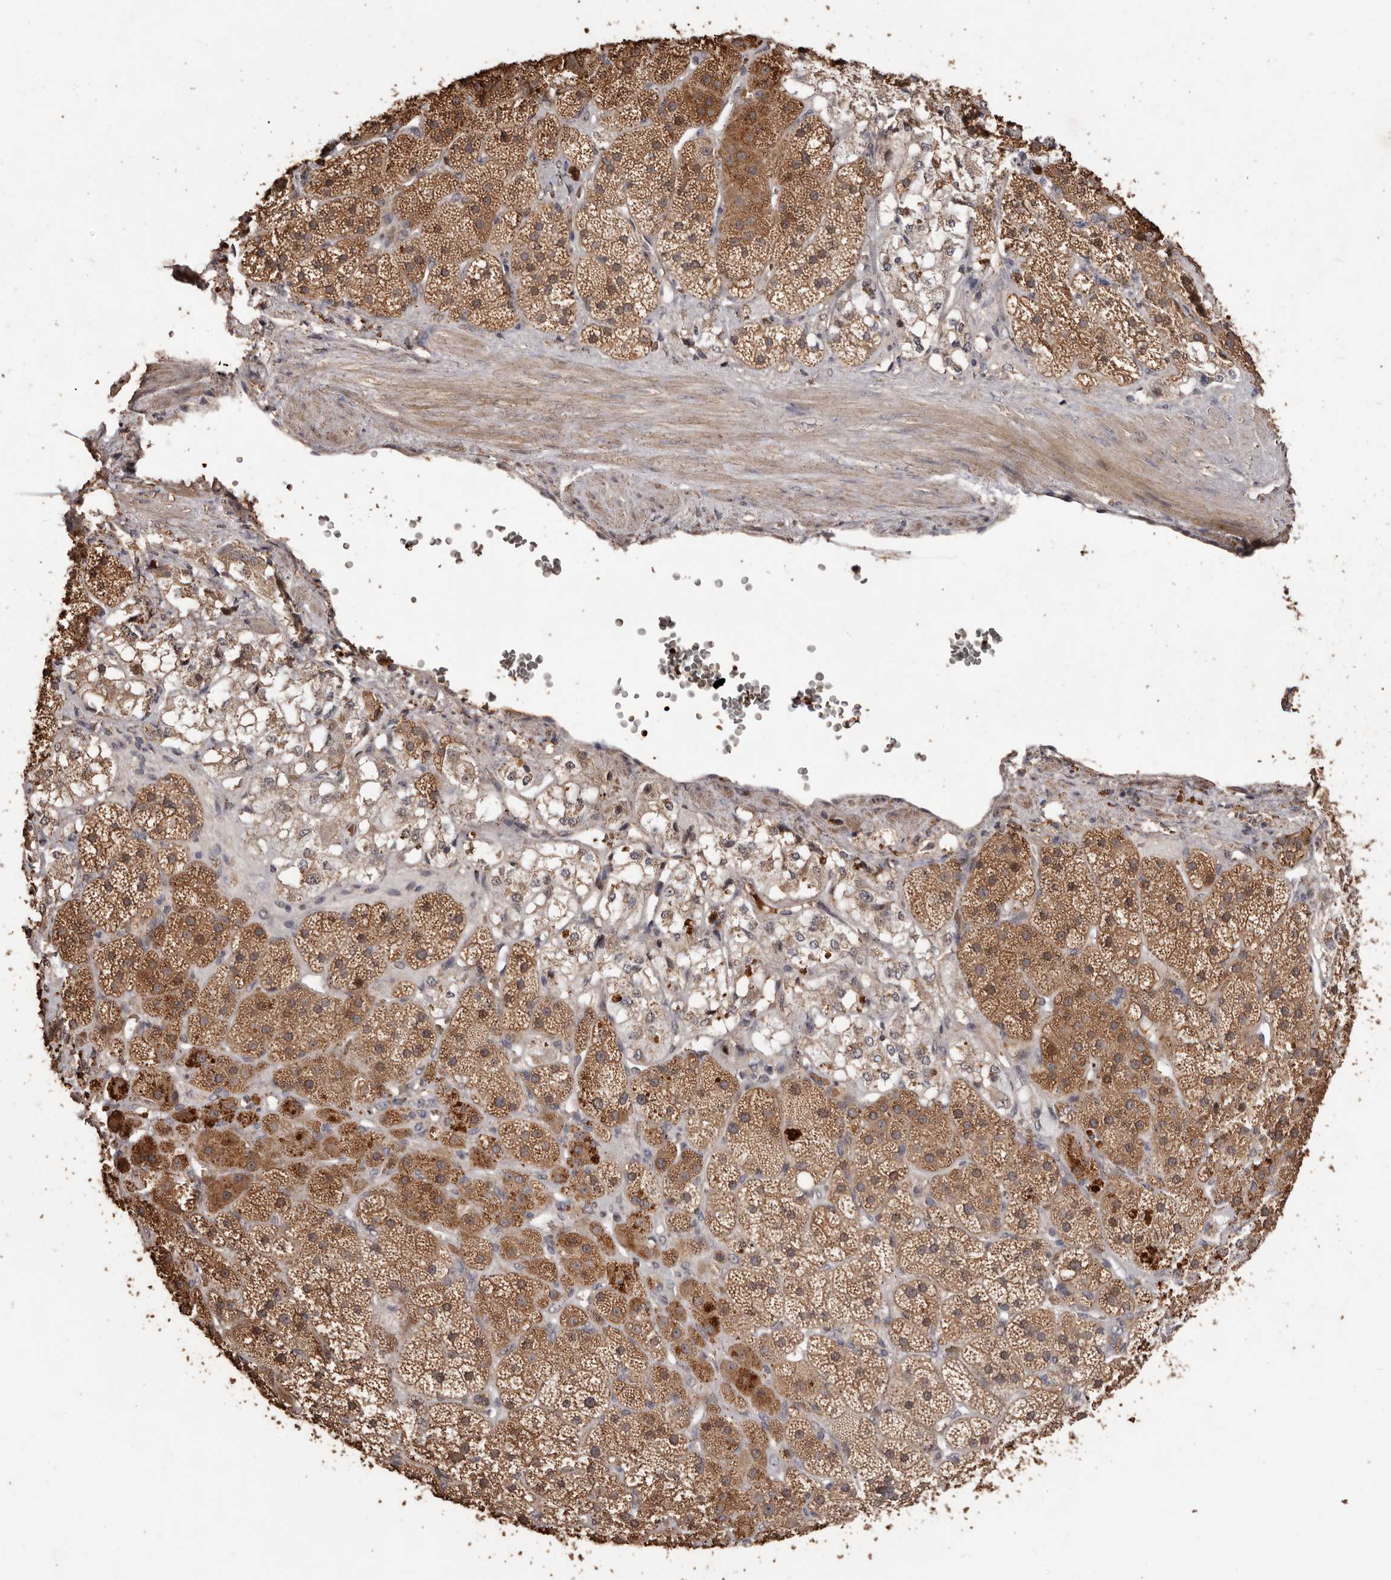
{"staining": {"intensity": "moderate", "quantity": ">75%", "location": "cytoplasmic/membranous,nuclear"}, "tissue": "adrenal gland", "cell_type": "Glandular cells", "image_type": "normal", "snomed": [{"axis": "morphology", "description": "Normal tissue, NOS"}, {"axis": "topography", "description": "Adrenal gland"}], "caption": "Approximately >75% of glandular cells in normal human adrenal gland demonstrate moderate cytoplasmic/membranous,nuclear protein expression as visualized by brown immunohistochemical staining.", "gene": "GRAMD2A", "patient": {"sex": "male", "age": 57}}